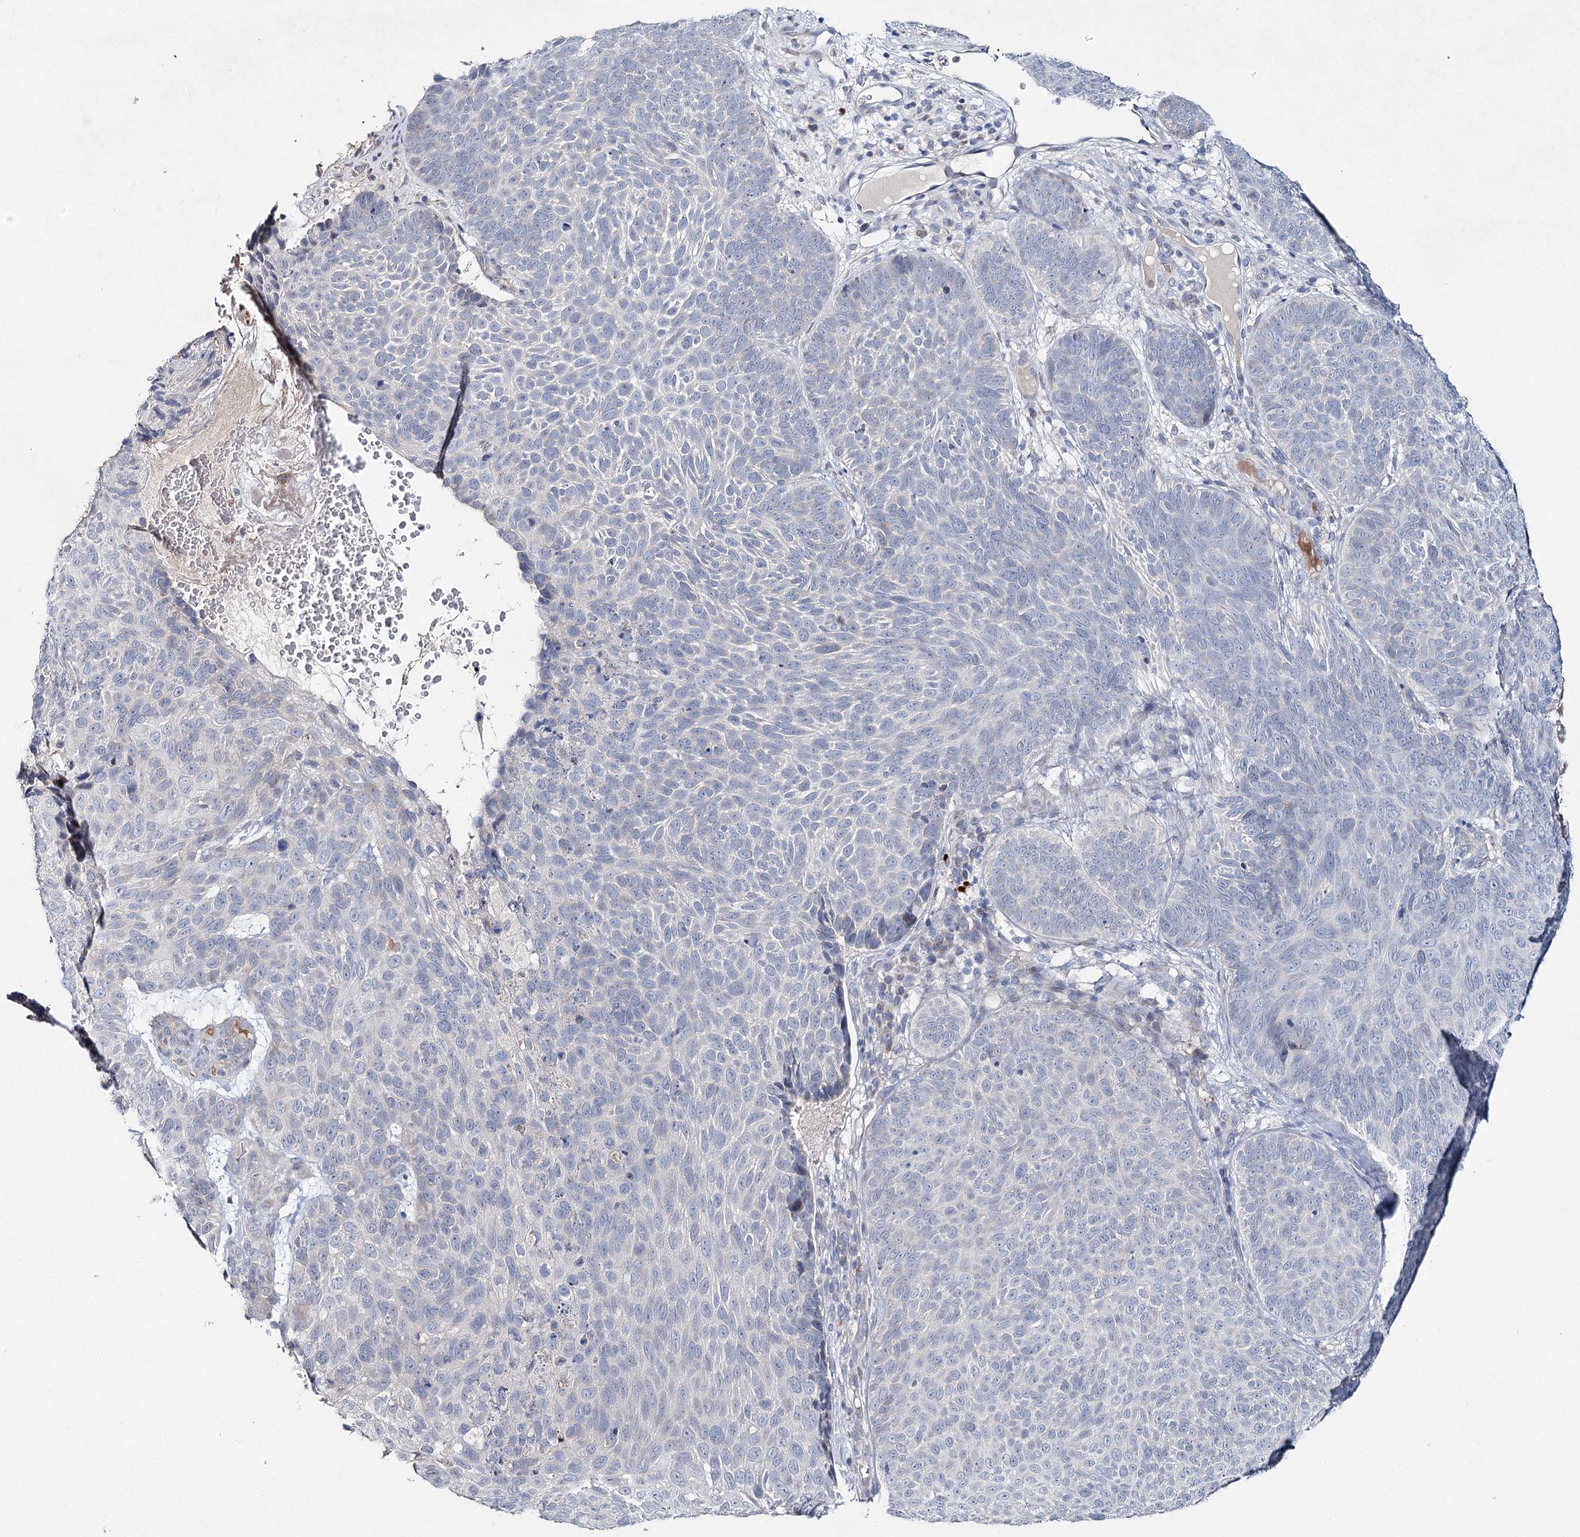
{"staining": {"intensity": "negative", "quantity": "none", "location": "none"}, "tissue": "skin cancer", "cell_type": "Tumor cells", "image_type": "cancer", "snomed": [{"axis": "morphology", "description": "Basal cell carcinoma"}, {"axis": "topography", "description": "Skin"}], "caption": "The micrograph demonstrates no significant positivity in tumor cells of basal cell carcinoma (skin).", "gene": "RFX6", "patient": {"sex": "male", "age": 85}}